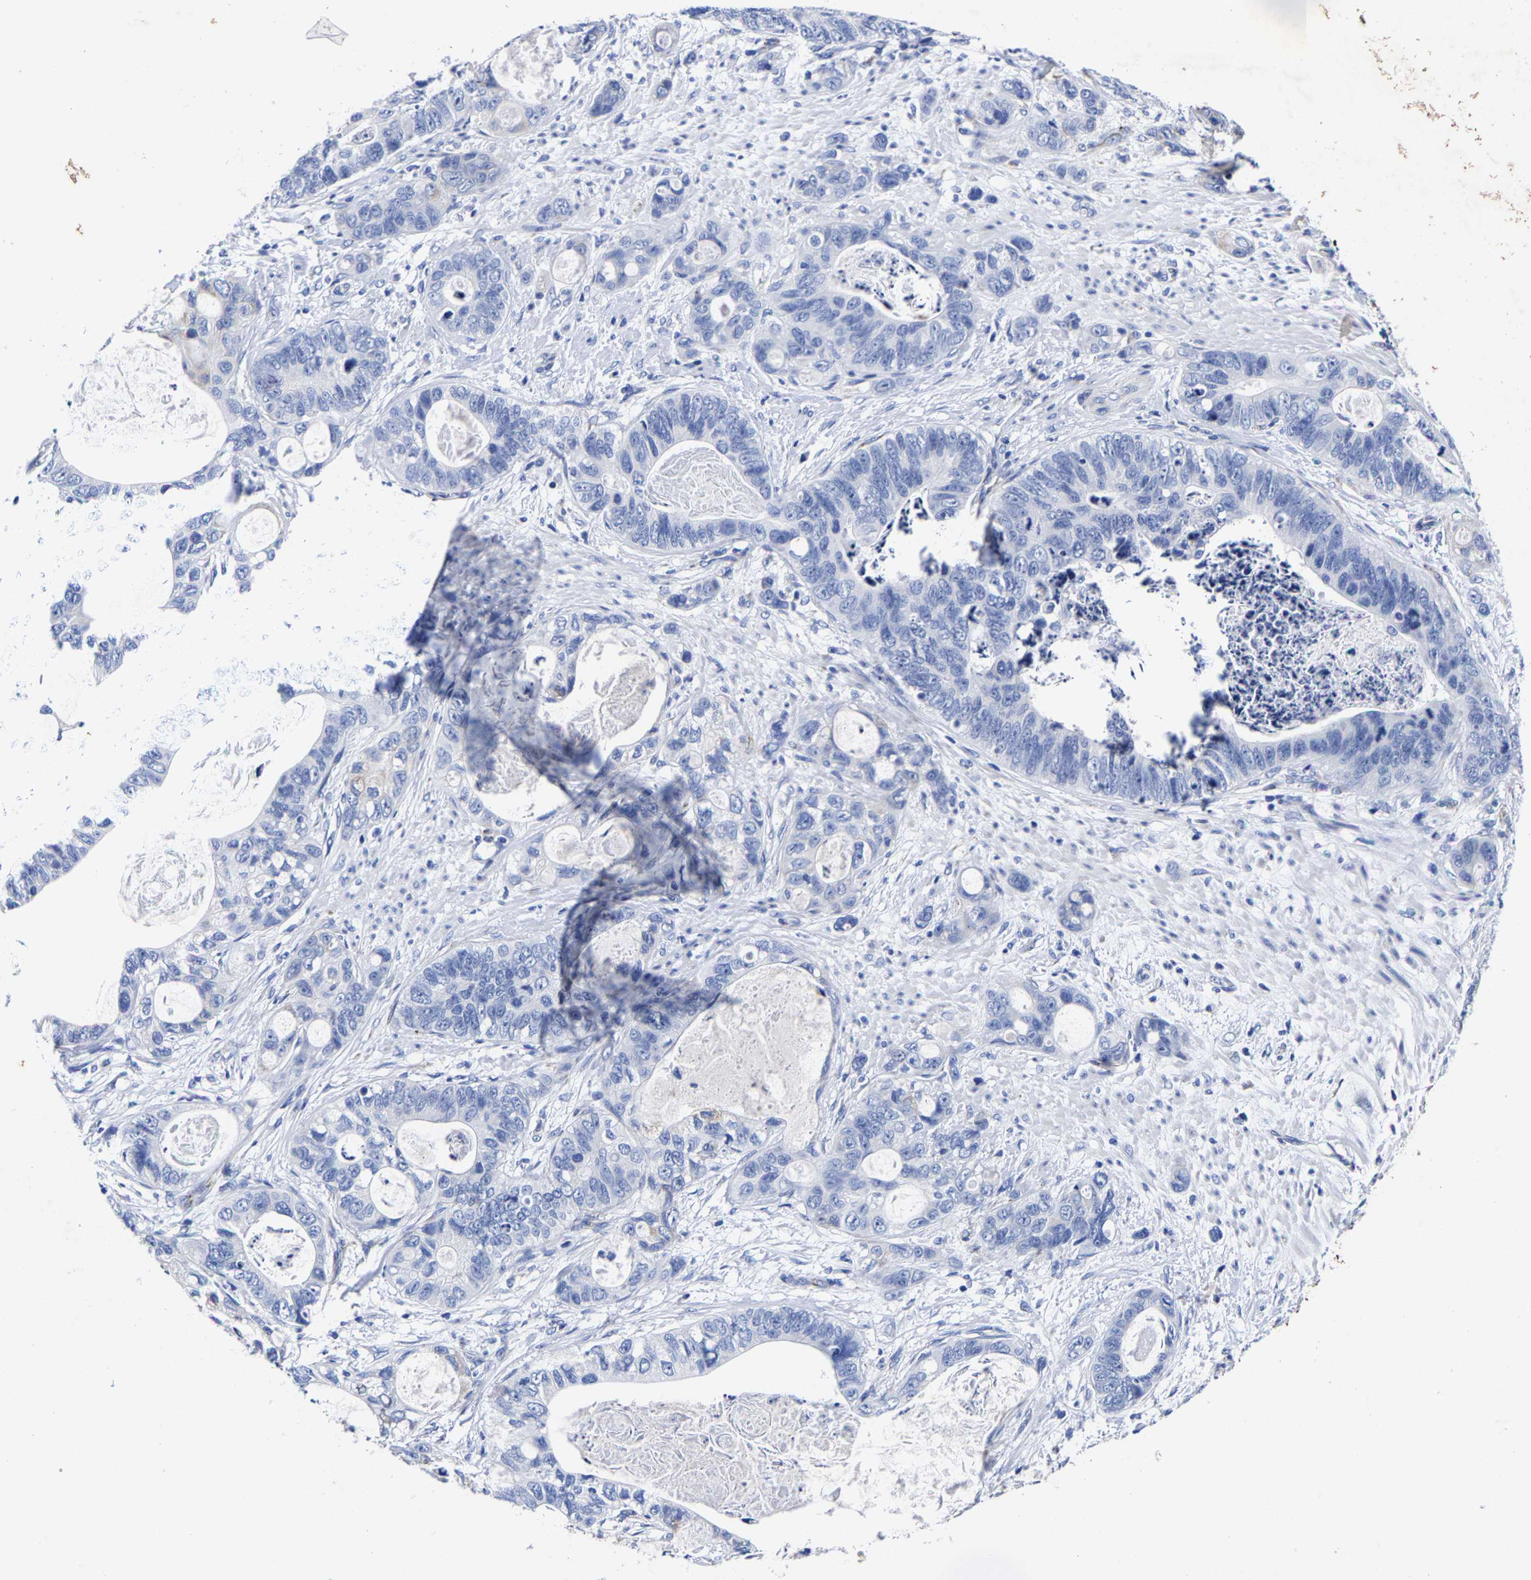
{"staining": {"intensity": "negative", "quantity": "none", "location": "none"}, "tissue": "stomach cancer", "cell_type": "Tumor cells", "image_type": "cancer", "snomed": [{"axis": "morphology", "description": "Normal tissue, NOS"}, {"axis": "morphology", "description": "Adenocarcinoma, NOS"}, {"axis": "topography", "description": "Stomach"}], "caption": "Immunohistochemistry histopathology image of human stomach adenocarcinoma stained for a protein (brown), which demonstrates no positivity in tumor cells. (Brightfield microscopy of DAB (3,3'-diaminobenzidine) IHC at high magnification).", "gene": "AASS", "patient": {"sex": "female", "age": 89}}